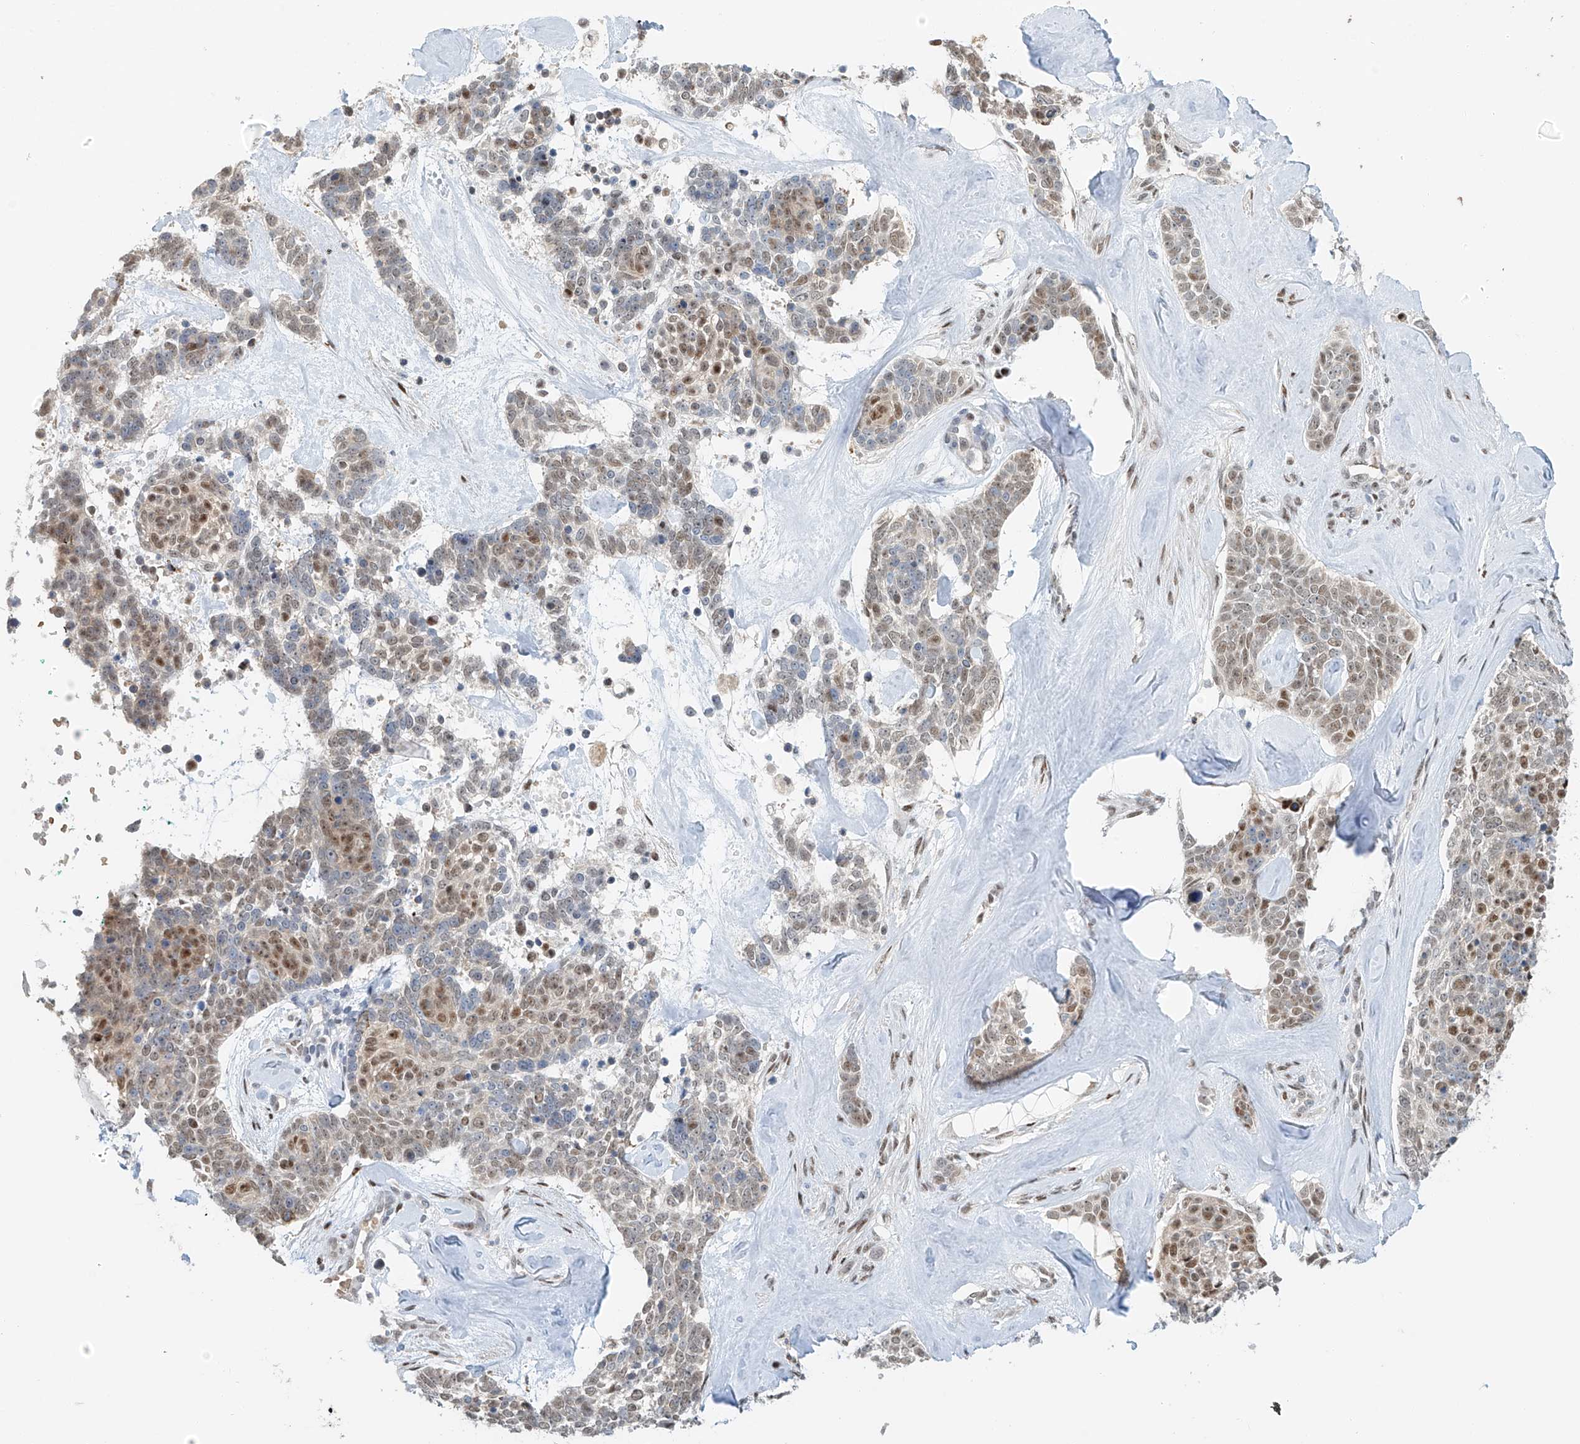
{"staining": {"intensity": "moderate", "quantity": "<25%", "location": "nuclear"}, "tissue": "skin cancer", "cell_type": "Tumor cells", "image_type": "cancer", "snomed": [{"axis": "morphology", "description": "Basal cell carcinoma"}, {"axis": "topography", "description": "Skin"}], "caption": "Skin cancer (basal cell carcinoma) tissue shows moderate nuclear expression in approximately <25% of tumor cells, visualized by immunohistochemistry. (Stains: DAB in brown, nuclei in blue, Microscopy: brightfield microscopy at high magnification).", "gene": "ZNF514", "patient": {"sex": "female", "age": 81}}